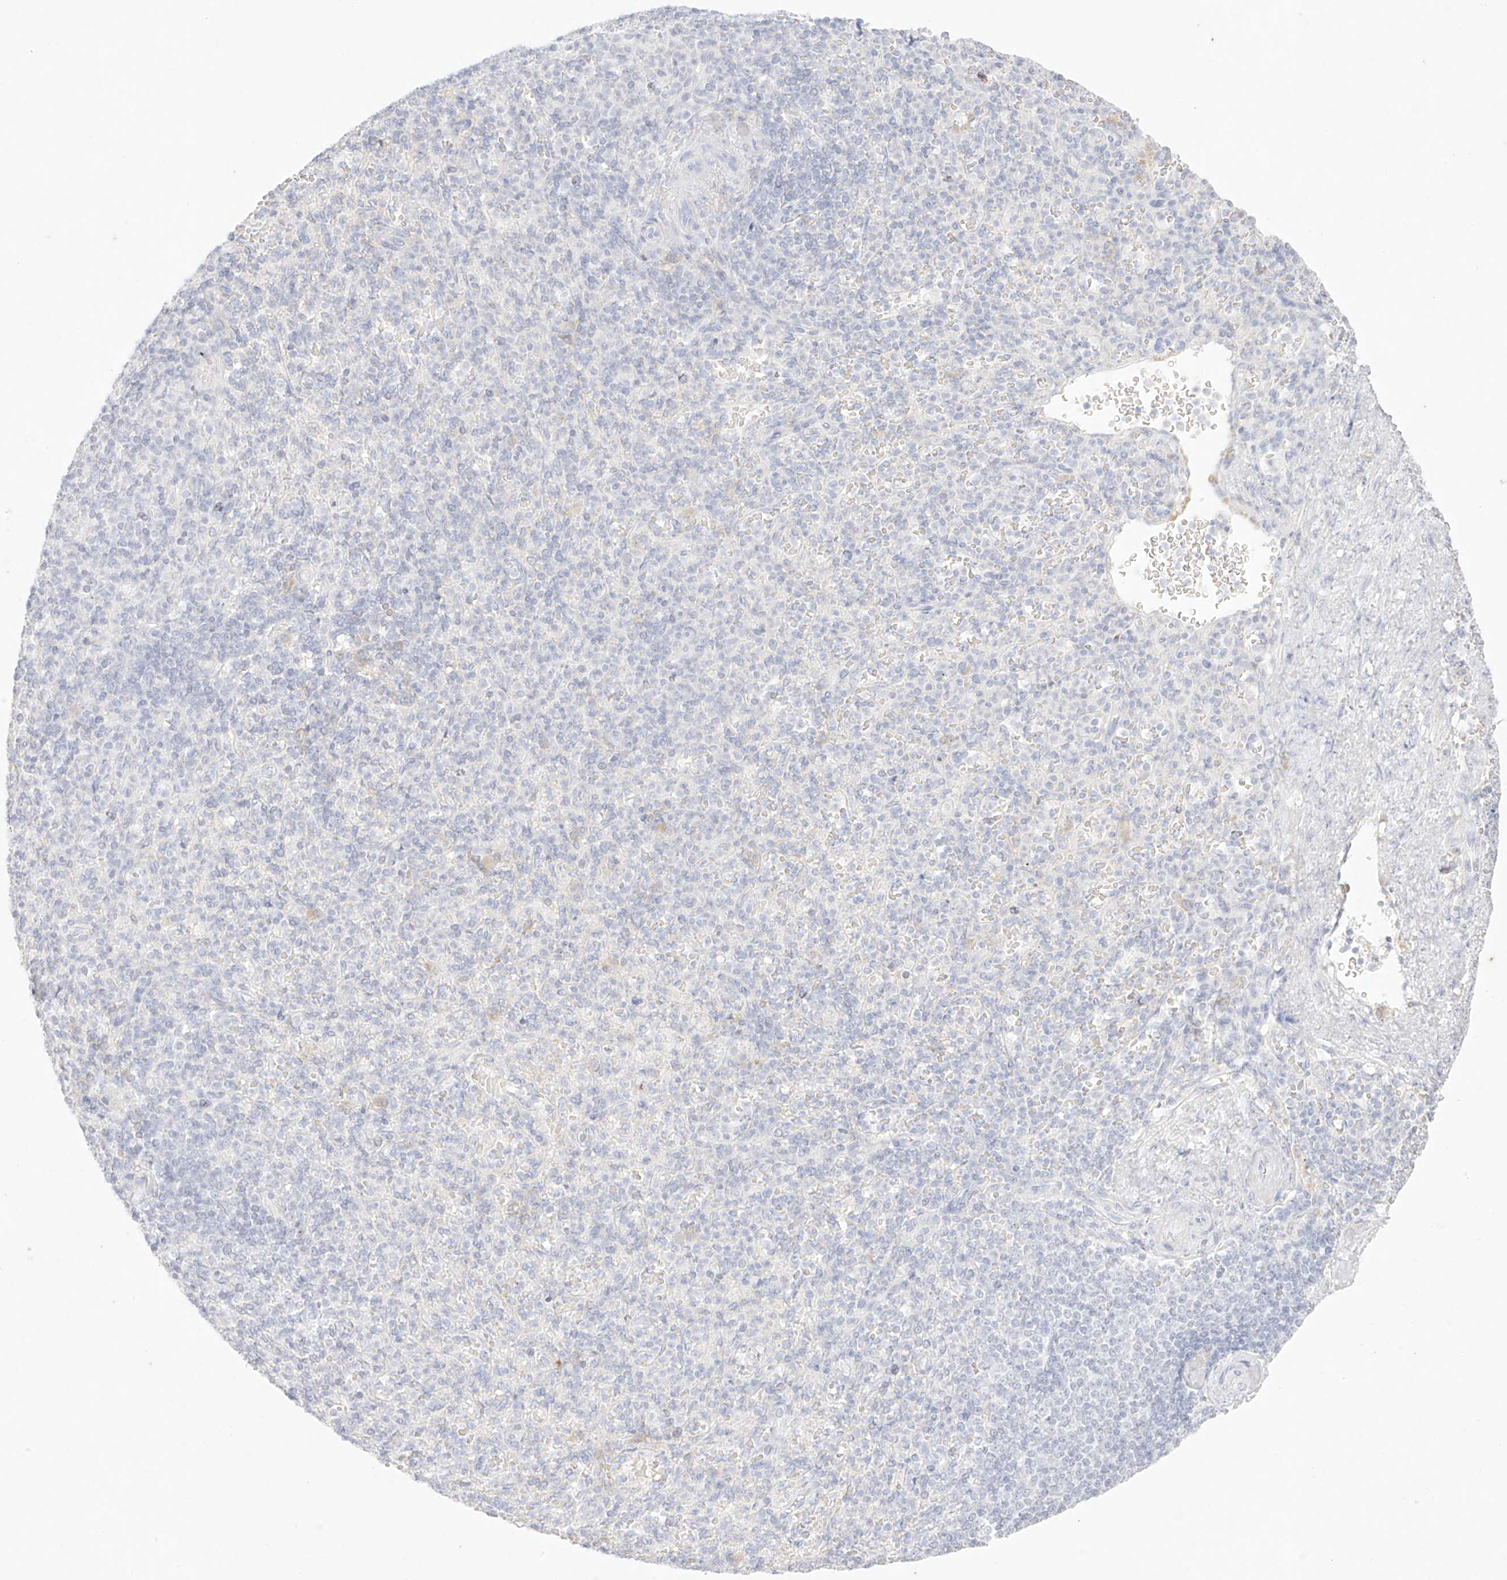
{"staining": {"intensity": "negative", "quantity": "none", "location": "none"}, "tissue": "spleen", "cell_type": "Cells in red pulp", "image_type": "normal", "snomed": [{"axis": "morphology", "description": "Normal tissue, NOS"}, {"axis": "topography", "description": "Spleen"}], "caption": "Immunohistochemistry (IHC) of benign human spleen demonstrates no staining in cells in red pulp. (DAB (3,3'-diaminobenzidine) IHC visualized using brightfield microscopy, high magnification).", "gene": "TGM4", "patient": {"sex": "female", "age": 74}}